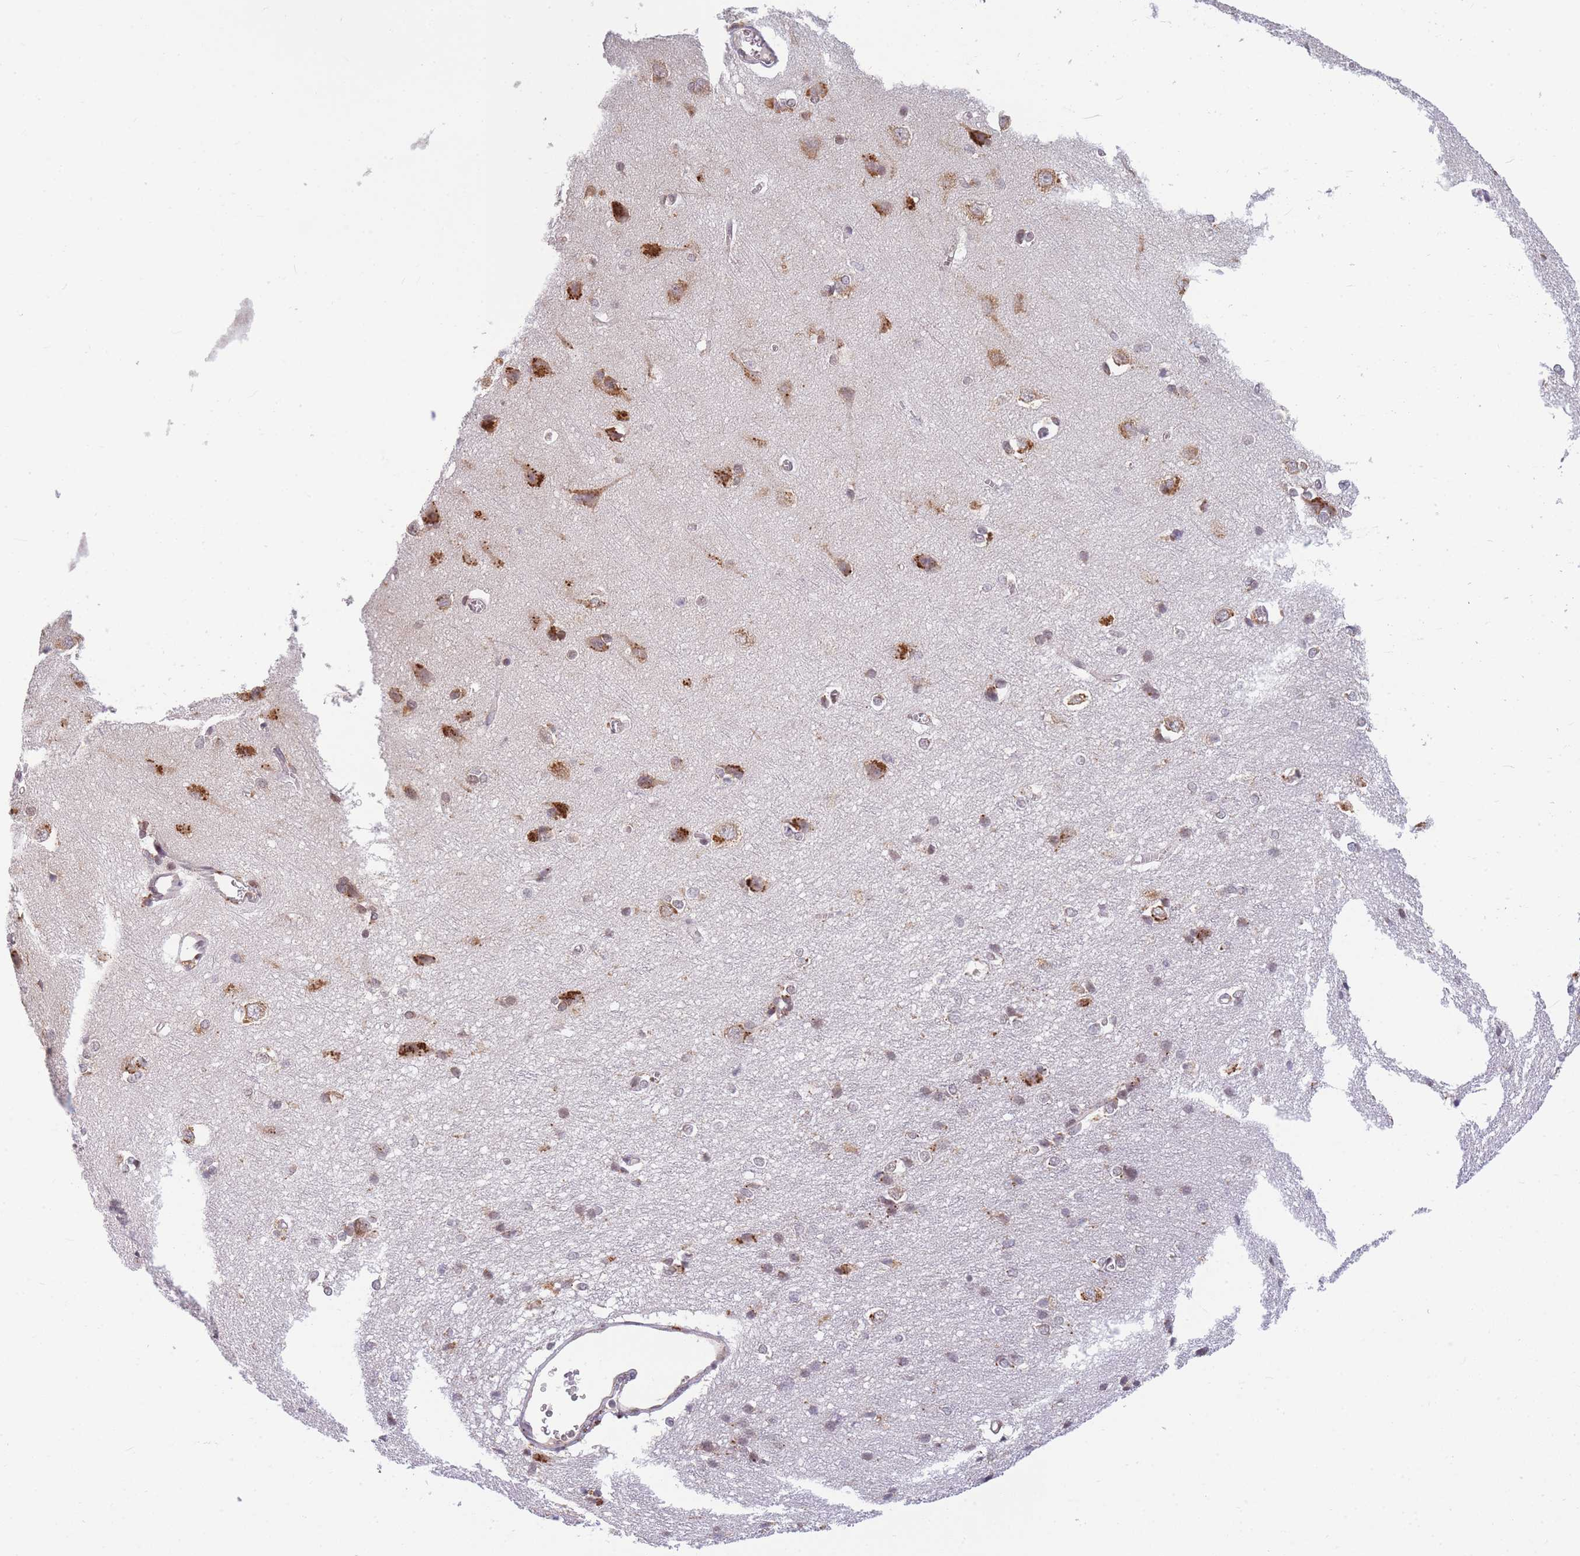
{"staining": {"intensity": "negative", "quantity": "none", "location": "none"}, "tissue": "cerebral cortex", "cell_type": "Endothelial cells", "image_type": "normal", "snomed": [{"axis": "morphology", "description": "Normal tissue, NOS"}, {"axis": "topography", "description": "Cerebral cortex"}], "caption": "Immunohistochemistry (IHC) of normal human cerebral cortex demonstrates no positivity in endothelial cells.", "gene": "ENSG00000276345", "patient": {"sex": "male", "age": 37}}